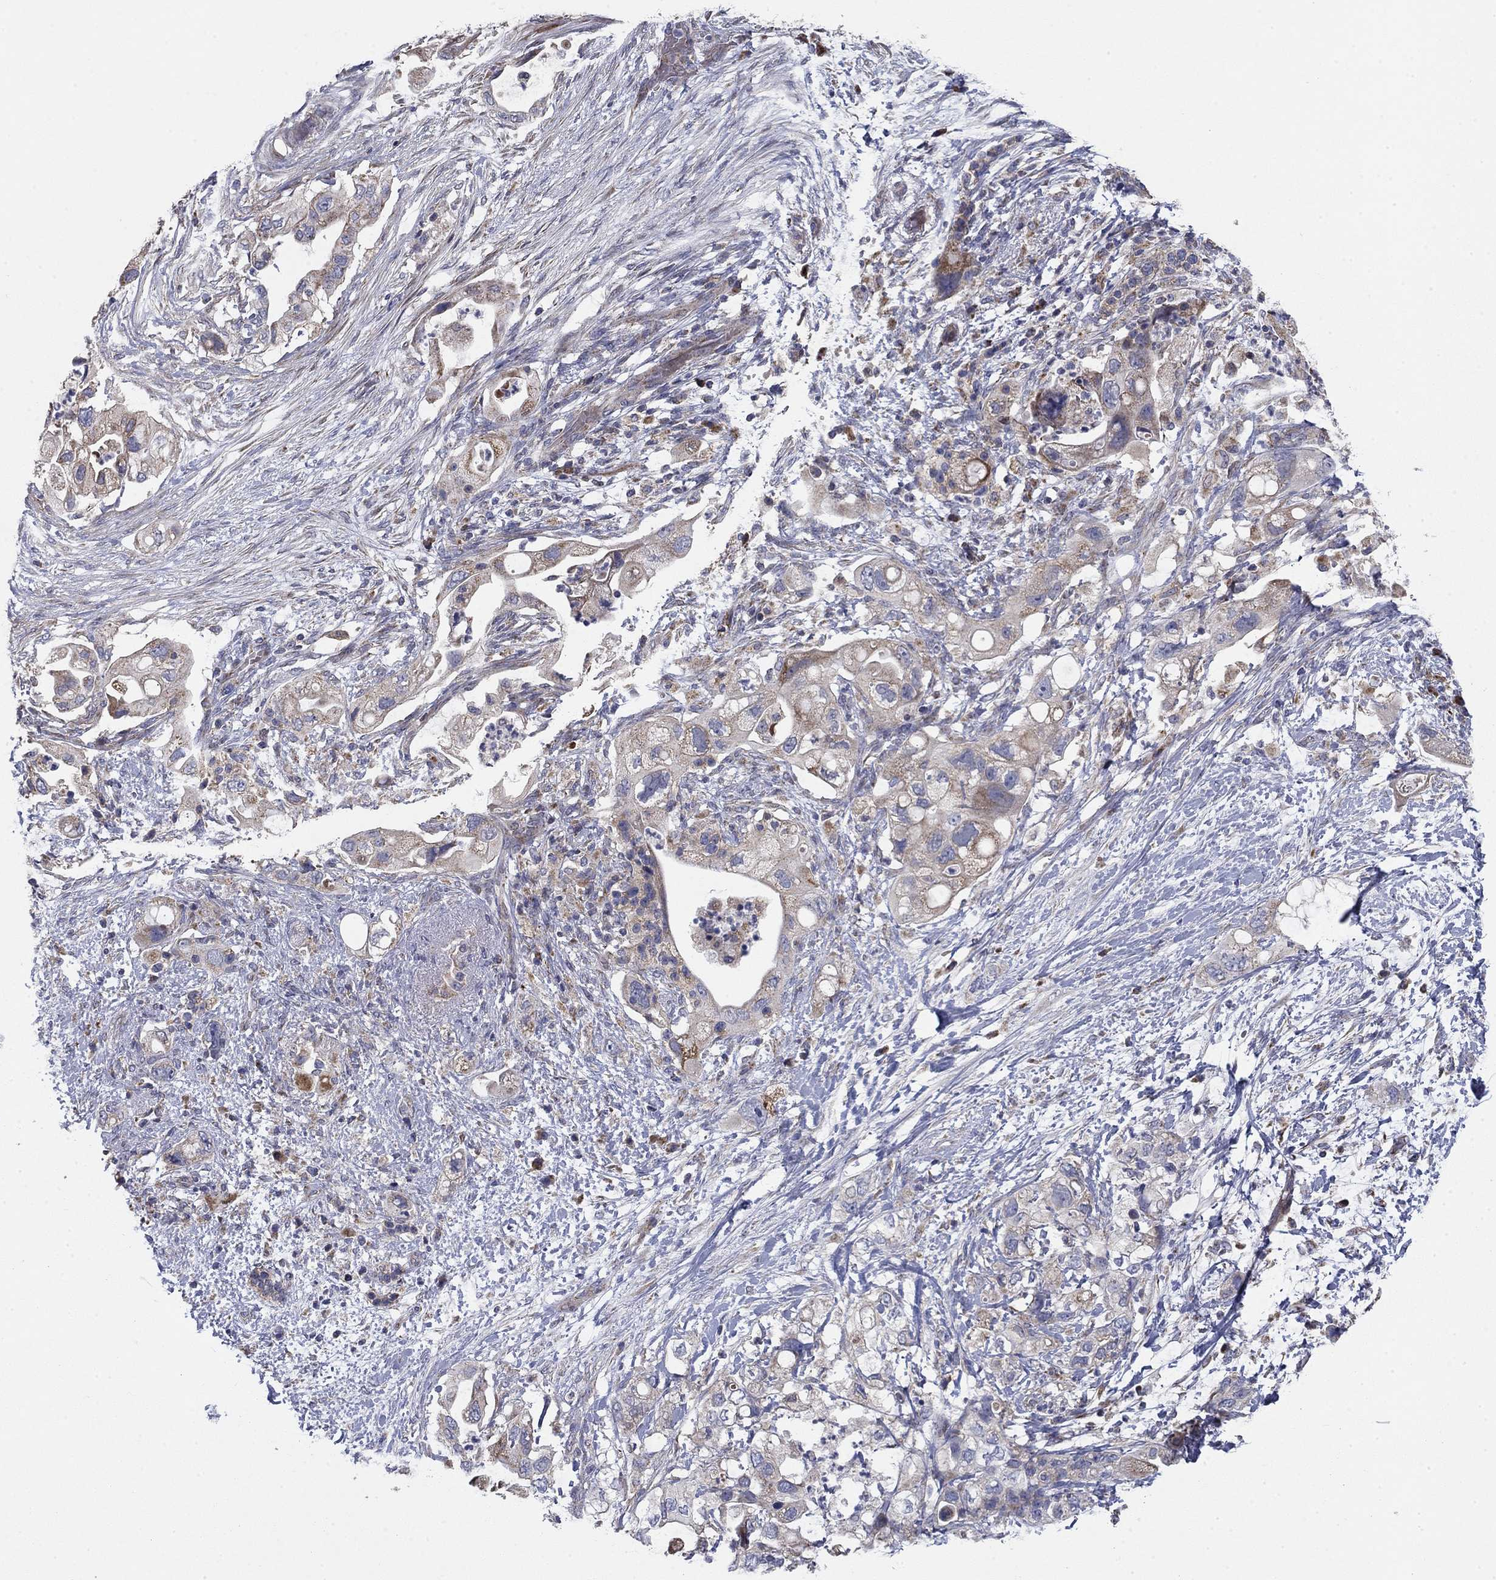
{"staining": {"intensity": "weak", "quantity": "25%-75%", "location": "cytoplasmic/membranous"}, "tissue": "pancreatic cancer", "cell_type": "Tumor cells", "image_type": "cancer", "snomed": [{"axis": "morphology", "description": "Adenocarcinoma, NOS"}, {"axis": "topography", "description": "Pancreas"}], "caption": "Tumor cells show low levels of weak cytoplasmic/membranous expression in approximately 25%-75% of cells in human pancreatic cancer. (brown staining indicates protein expression, while blue staining denotes nuclei).", "gene": "MMAA", "patient": {"sex": "female", "age": 72}}